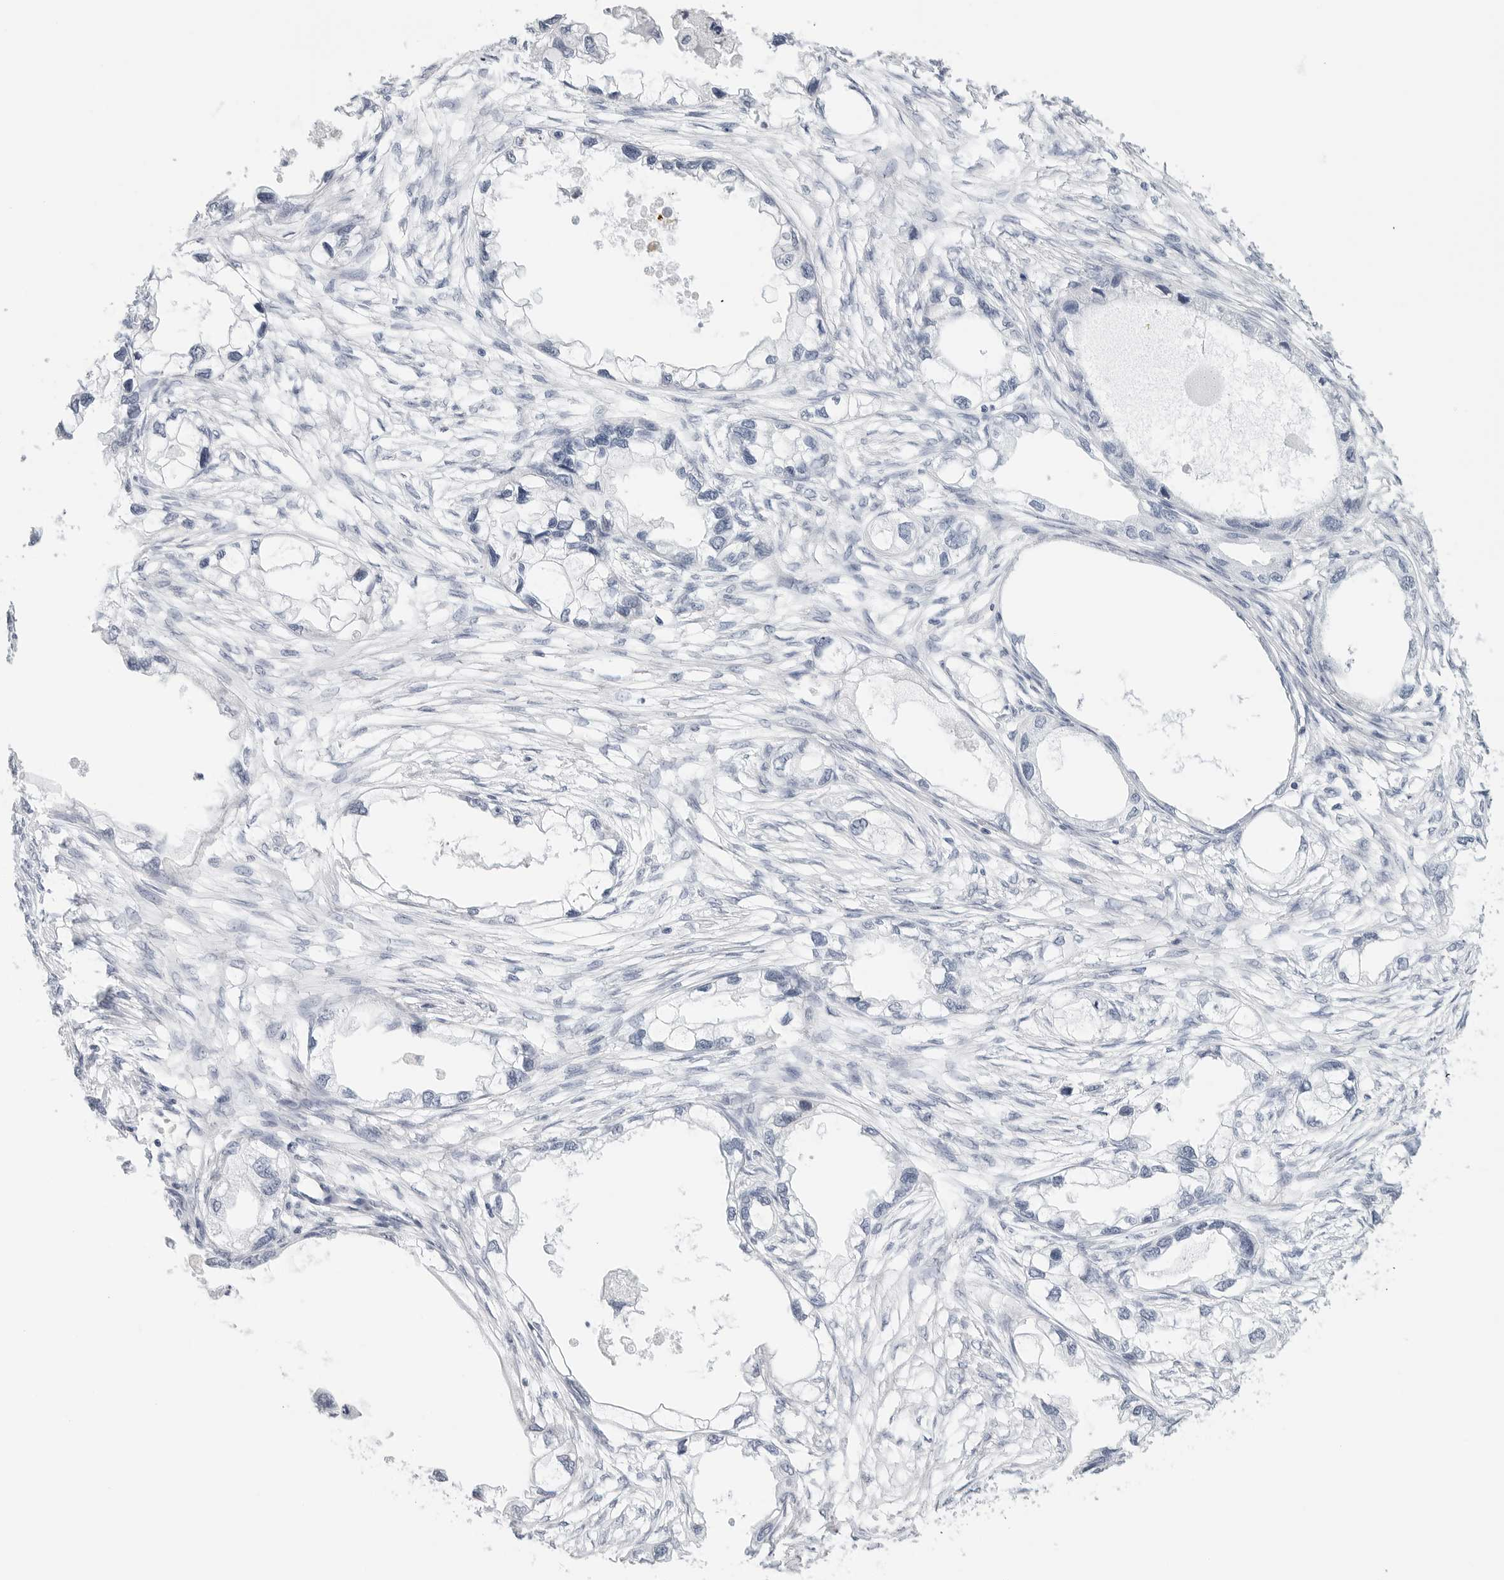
{"staining": {"intensity": "negative", "quantity": "none", "location": "none"}, "tissue": "endometrial cancer", "cell_type": "Tumor cells", "image_type": "cancer", "snomed": [{"axis": "morphology", "description": "Adenocarcinoma, NOS"}, {"axis": "morphology", "description": "Adenocarcinoma, metastatic, NOS"}, {"axis": "topography", "description": "Adipose tissue"}, {"axis": "topography", "description": "Endometrium"}], "caption": "Tumor cells show no significant protein staining in metastatic adenocarcinoma (endometrial).", "gene": "SLC19A1", "patient": {"sex": "female", "age": 67}}